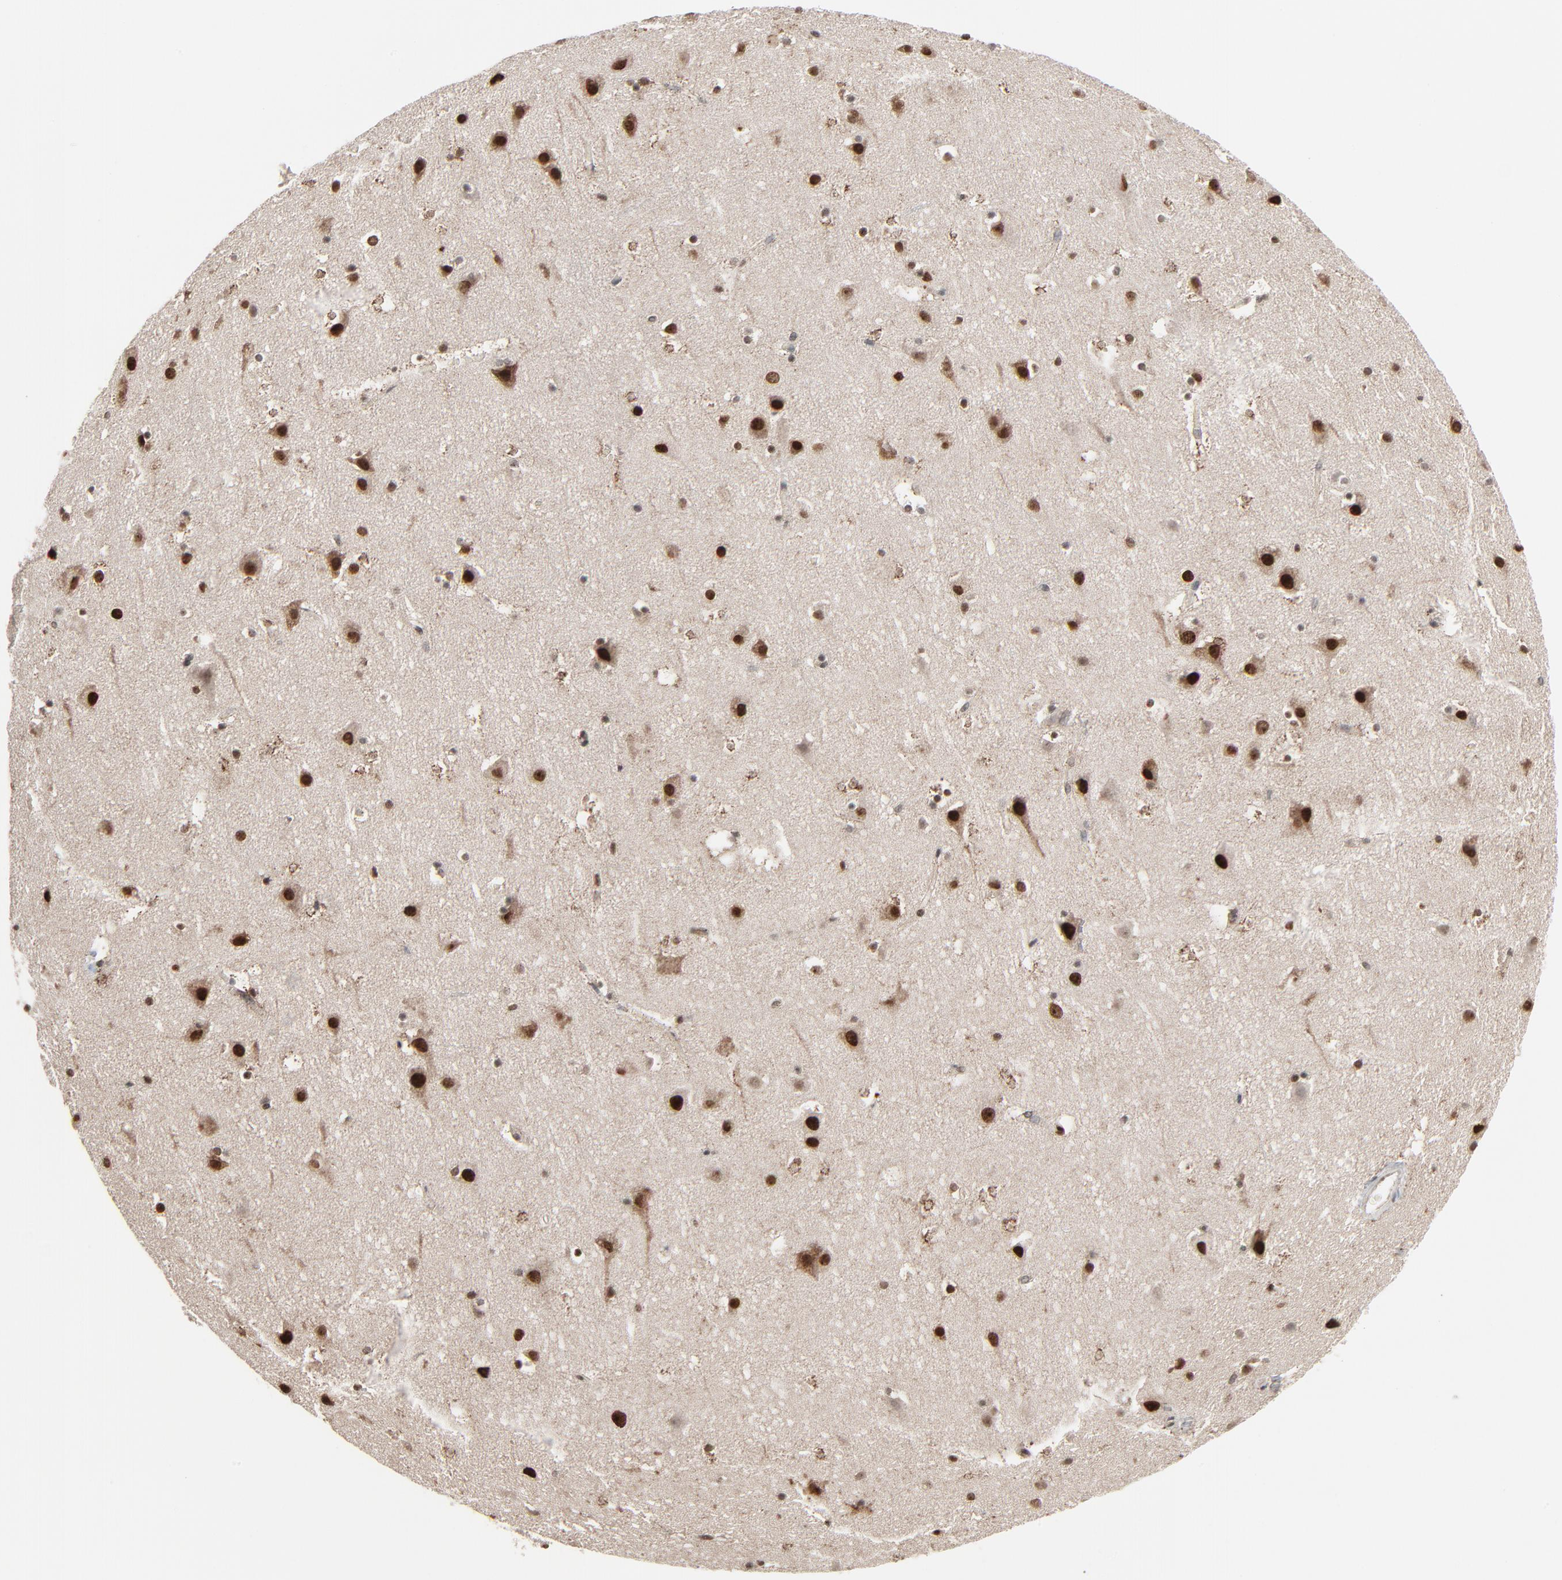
{"staining": {"intensity": "moderate", "quantity": ">75%", "location": "cytoplasmic/membranous,nuclear"}, "tissue": "cerebral cortex", "cell_type": "Endothelial cells", "image_type": "normal", "snomed": [{"axis": "morphology", "description": "Normal tissue, NOS"}, {"axis": "topography", "description": "Cerebral cortex"}], "caption": "Cerebral cortex stained with DAB IHC shows medium levels of moderate cytoplasmic/membranous,nuclear expression in approximately >75% of endothelial cells. (brown staining indicates protein expression, while blue staining denotes nuclei).", "gene": "RPS6KA3", "patient": {"sex": "male", "age": 45}}